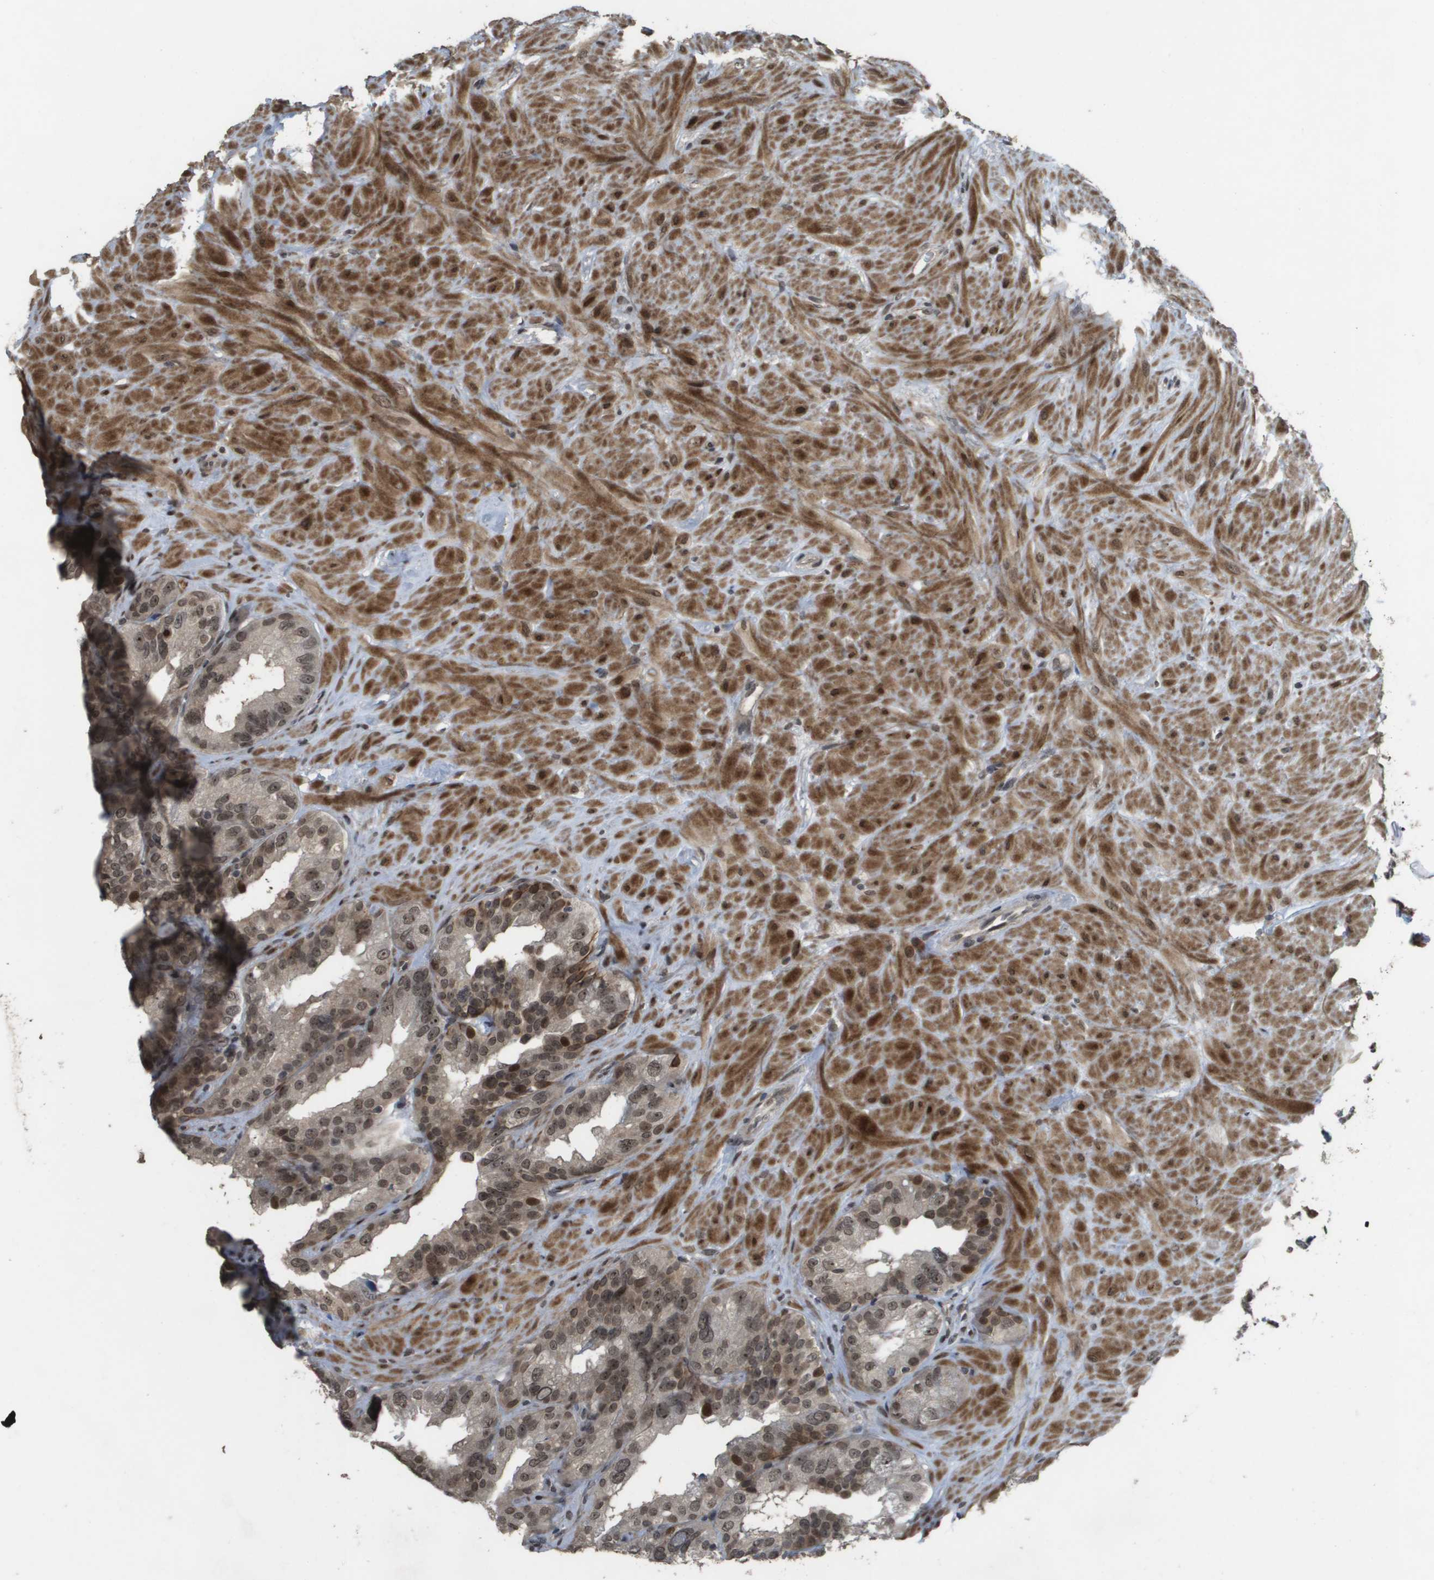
{"staining": {"intensity": "weak", "quantity": ">75%", "location": "nuclear"}, "tissue": "seminal vesicle", "cell_type": "Glandular cells", "image_type": "normal", "snomed": [{"axis": "morphology", "description": "Normal tissue, NOS"}, {"axis": "topography", "description": "Seminal veicle"}], "caption": "A histopathology image of seminal vesicle stained for a protein exhibits weak nuclear brown staining in glandular cells. Nuclei are stained in blue.", "gene": "KAT5", "patient": {"sex": "male", "age": 68}}